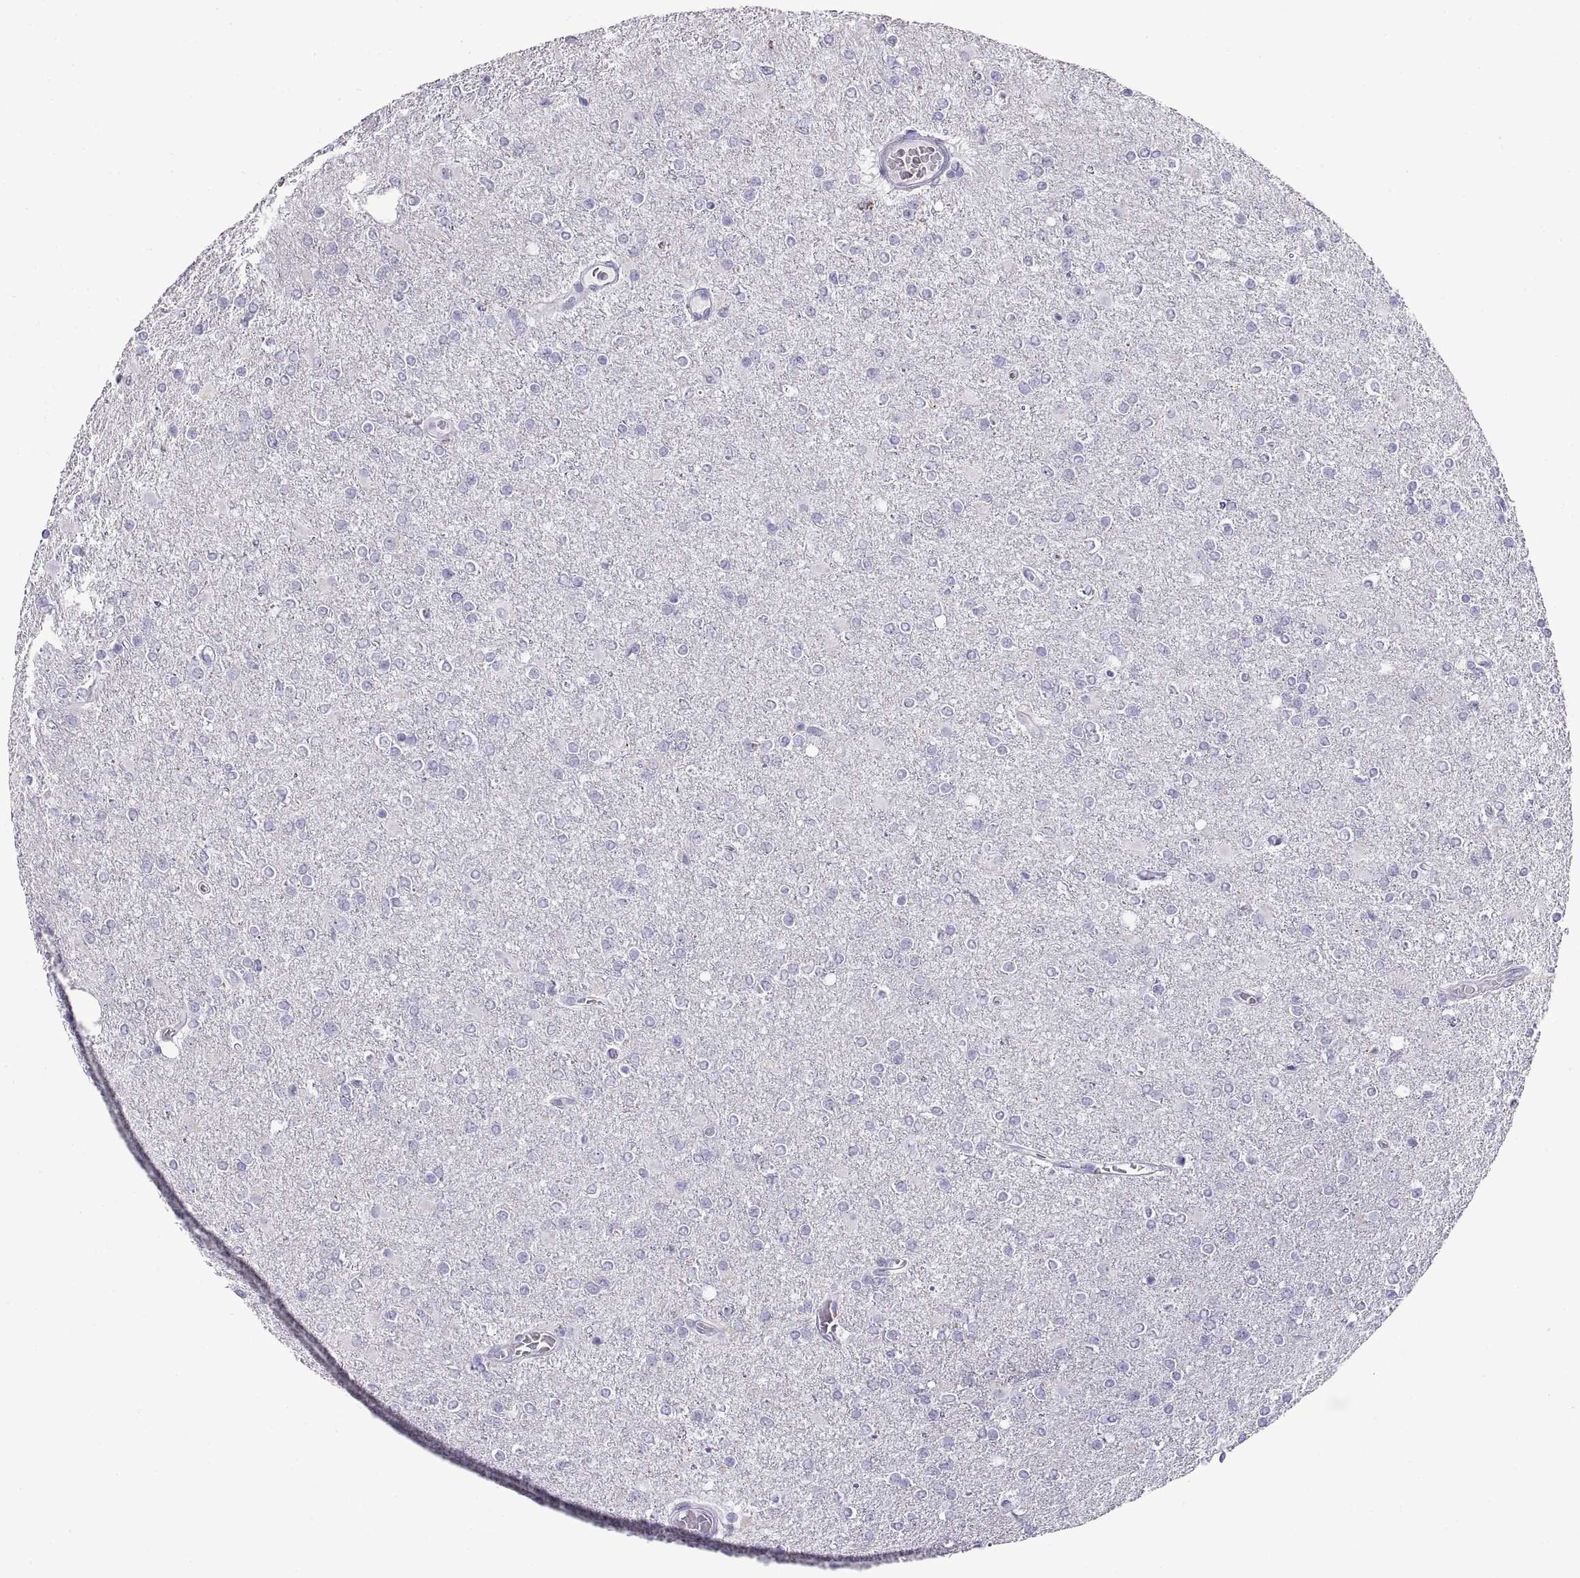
{"staining": {"intensity": "negative", "quantity": "none", "location": "none"}, "tissue": "glioma", "cell_type": "Tumor cells", "image_type": "cancer", "snomed": [{"axis": "morphology", "description": "Glioma, malignant, High grade"}, {"axis": "topography", "description": "Cerebral cortex"}], "caption": "Malignant glioma (high-grade) was stained to show a protein in brown. There is no significant expression in tumor cells.", "gene": "RLBP1", "patient": {"sex": "male", "age": 70}}